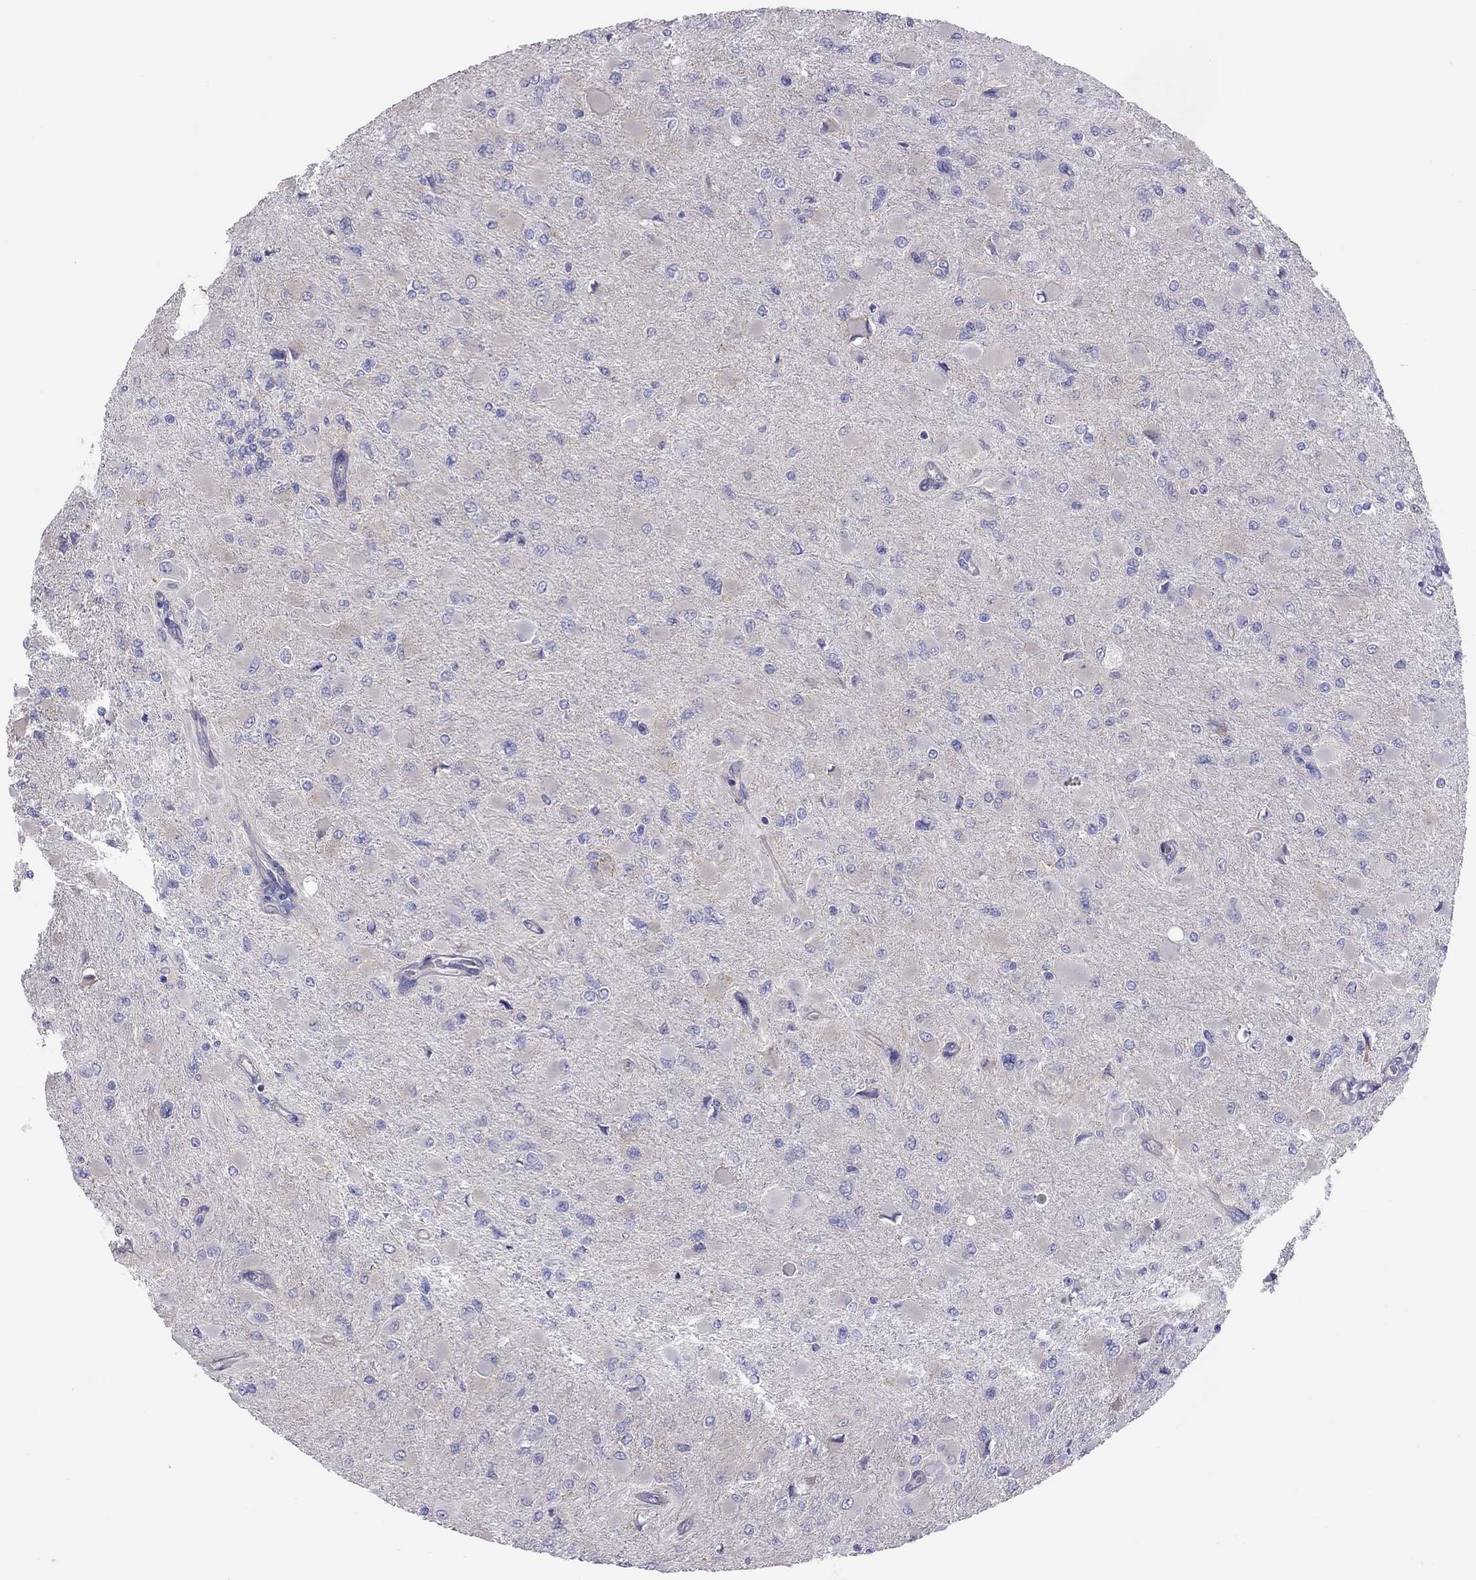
{"staining": {"intensity": "negative", "quantity": "none", "location": "none"}, "tissue": "glioma", "cell_type": "Tumor cells", "image_type": "cancer", "snomed": [{"axis": "morphology", "description": "Glioma, malignant, High grade"}, {"axis": "topography", "description": "Cerebral cortex"}], "caption": "High magnification brightfield microscopy of malignant glioma (high-grade) stained with DAB (brown) and counterstained with hematoxylin (blue): tumor cells show no significant expression.", "gene": "ALOX15B", "patient": {"sex": "female", "age": 36}}